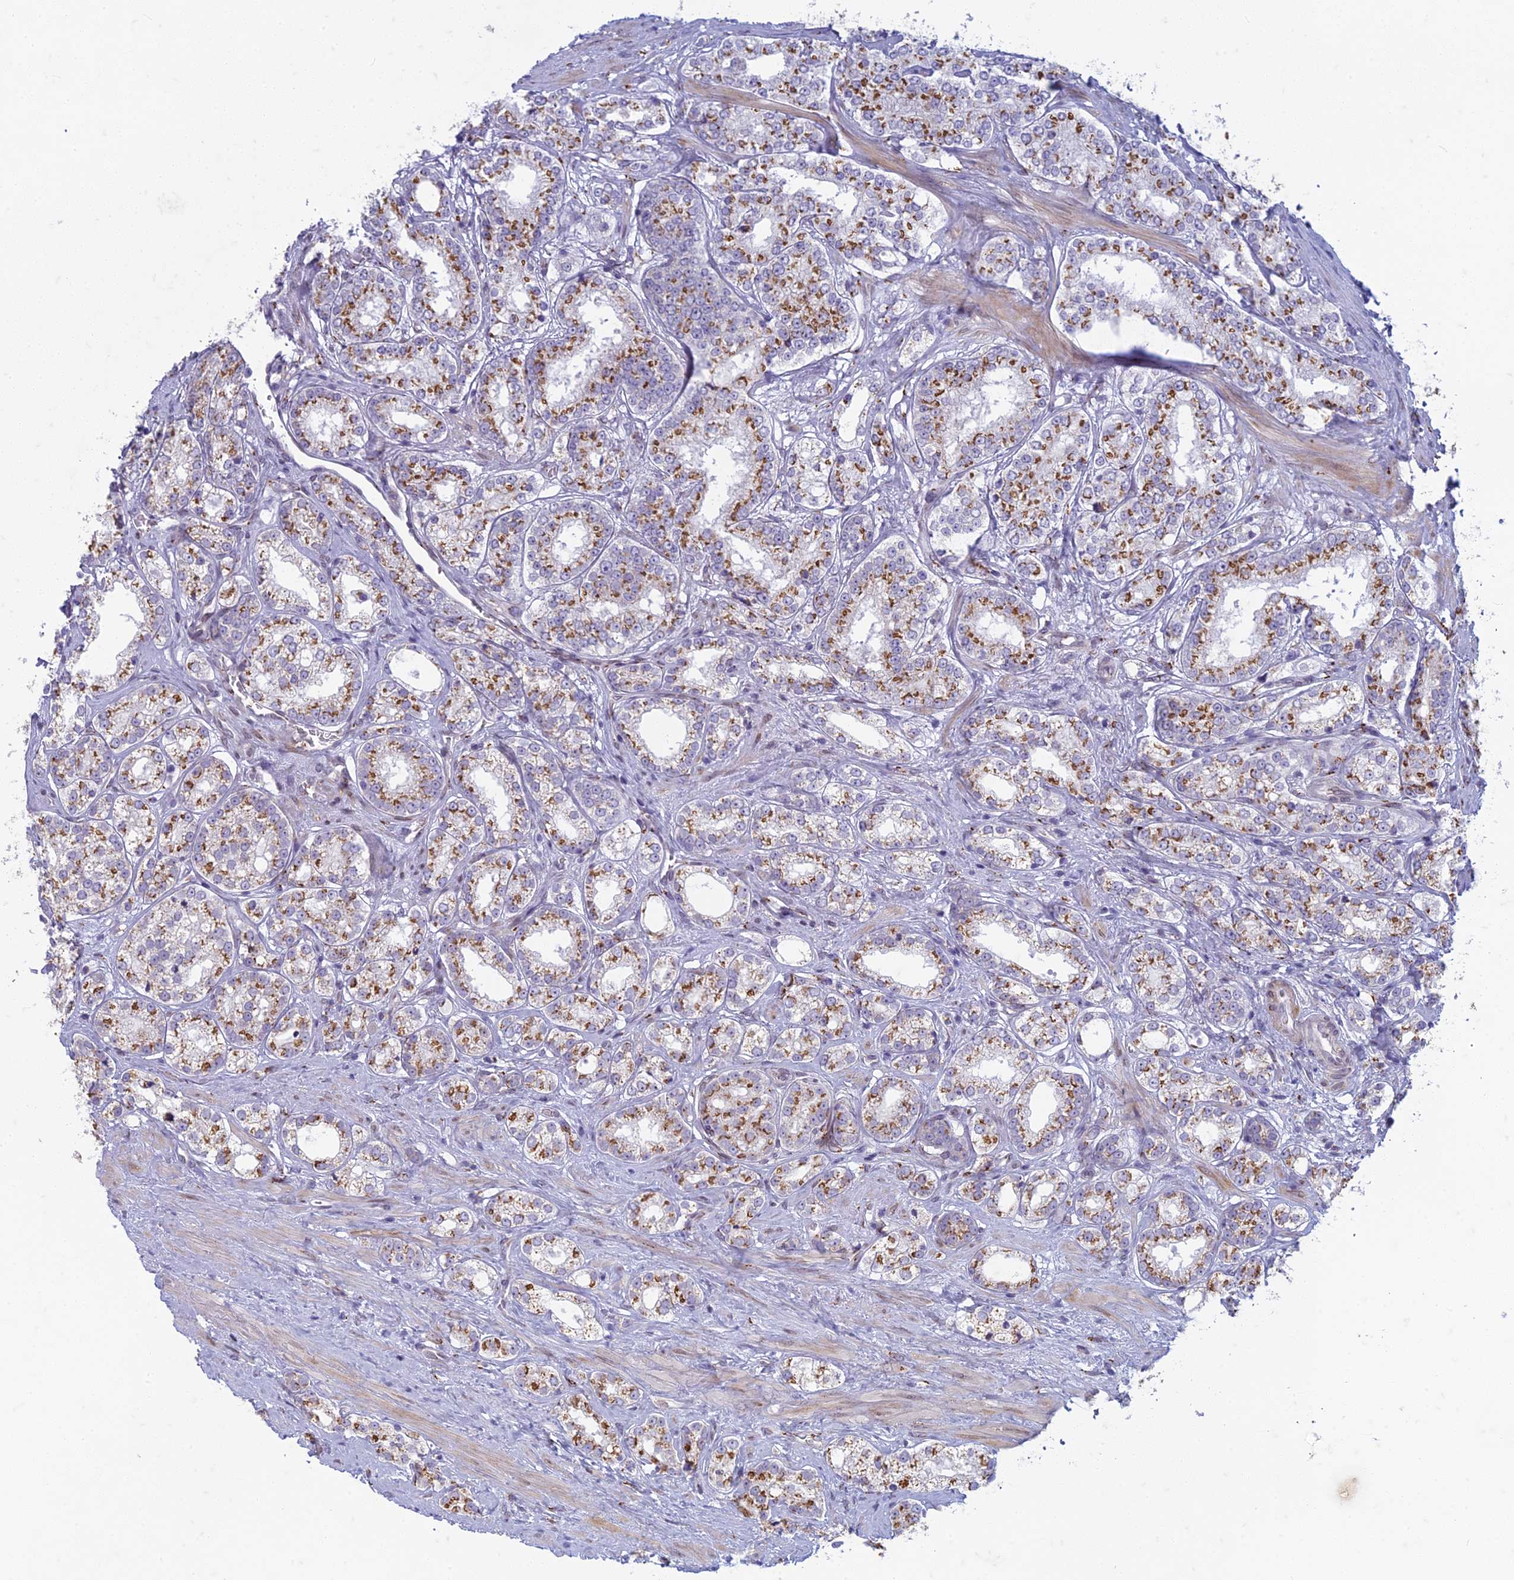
{"staining": {"intensity": "moderate", "quantity": ">75%", "location": "cytoplasmic/membranous"}, "tissue": "prostate cancer", "cell_type": "Tumor cells", "image_type": "cancer", "snomed": [{"axis": "morphology", "description": "Normal tissue, NOS"}, {"axis": "morphology", "description": "Adenocarcinoma, High grade"}, {"axis": "topography", "description": "Prostate"}], "caption": "A histopathology image of prostate high-grade adenocarcinoma stained for a protein reveals moderate cytoplasmic/membranous brown staining in tumor cells. The staining was performed using DAB (3,3'-diaminobenzidine), with brown indicating positive protein expression. Nuclei are stained blue with hematoxylin.", "gene": "FAM3C", "patient": {"sex": "male", "age": 83}}